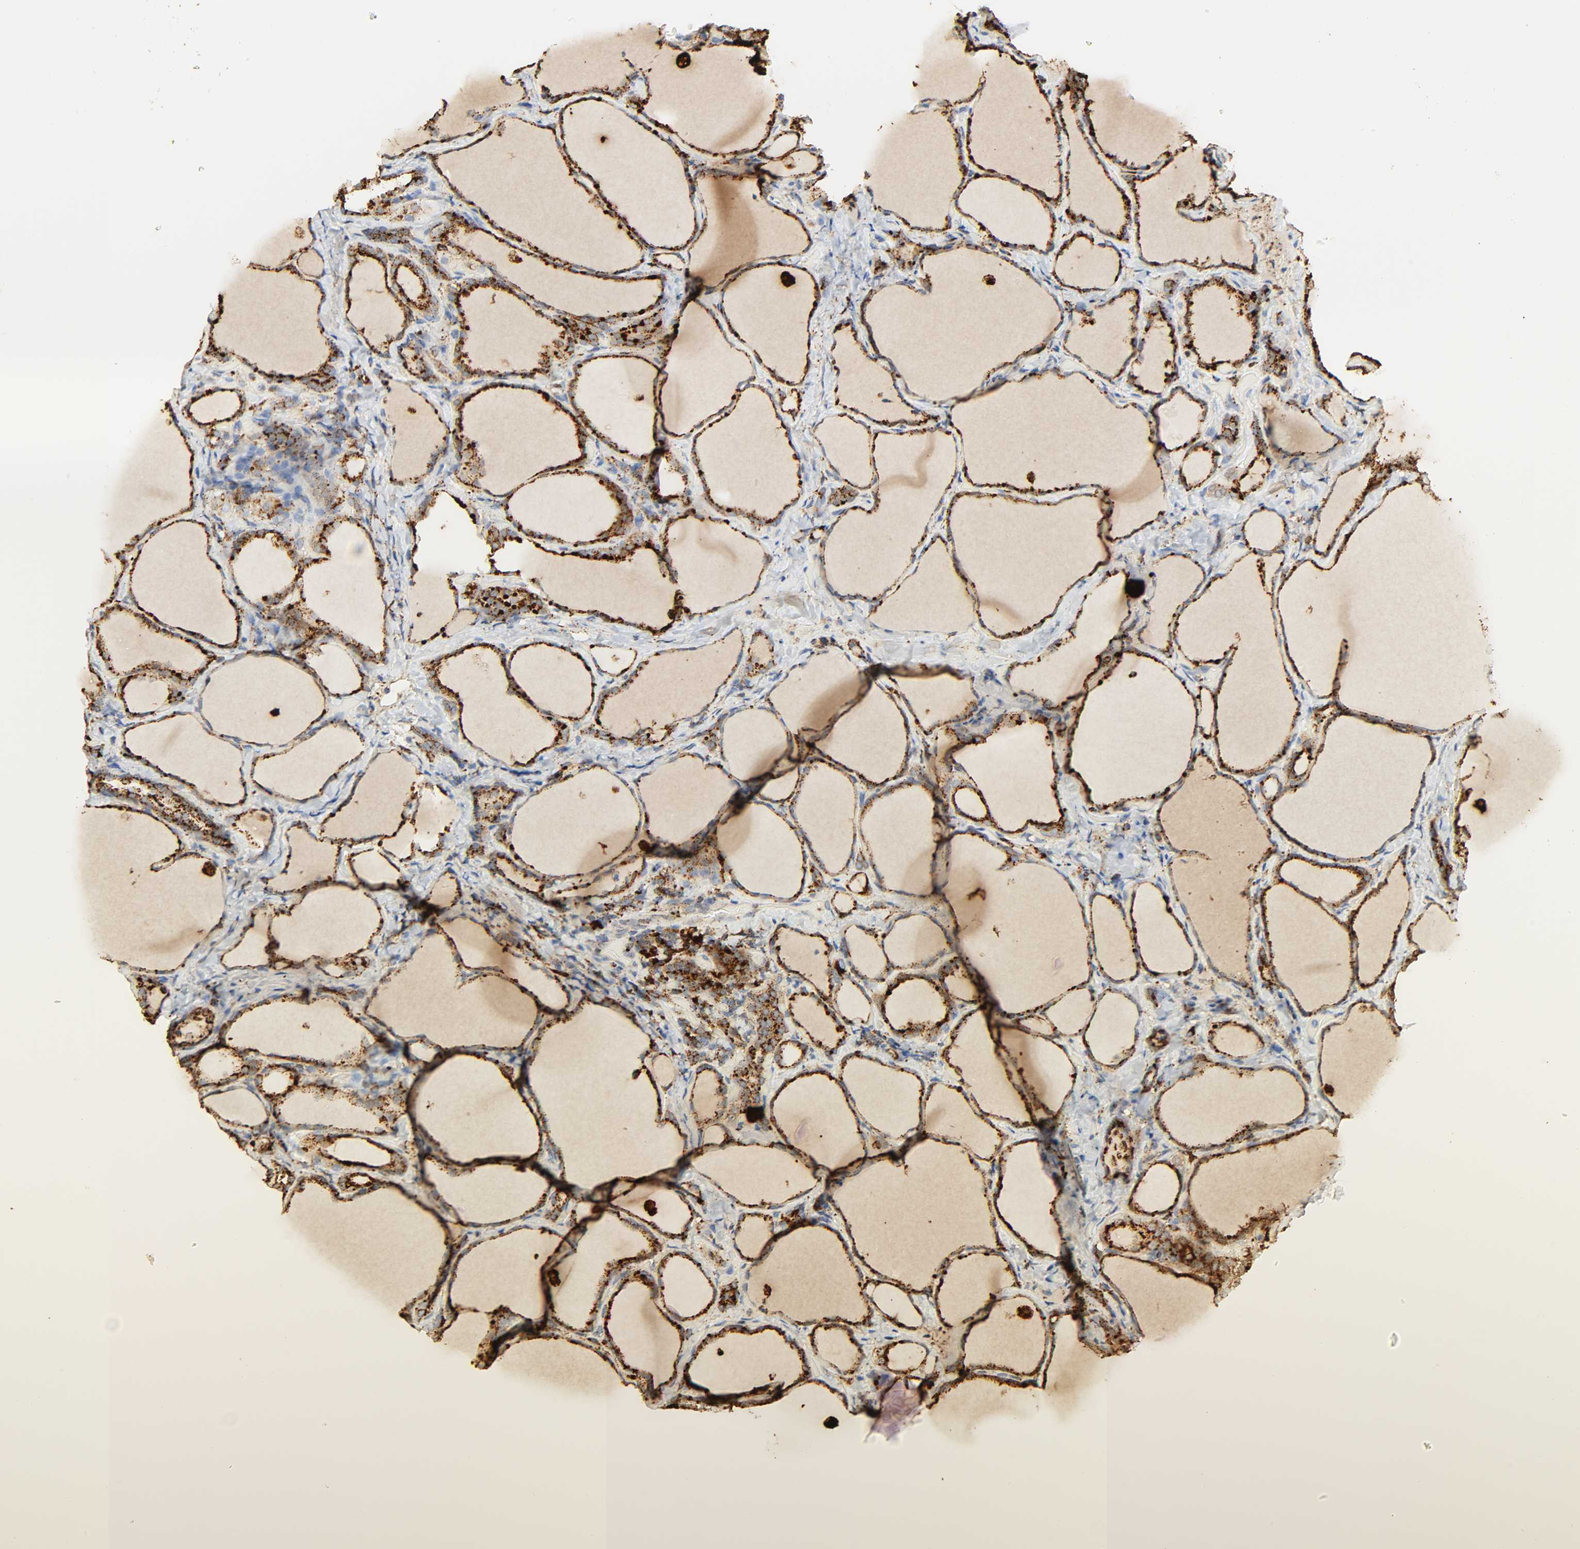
{"staining": {"intensity": "strong", "quantity": ">75%", "location": "cytoplasmic/membranous"}, "tissue": "thyroid gland", "cell_type": "Glandular cells", "image_type": "normal", "snomed": [{"axis": "morphology", "description": "Normal tissue, NOS"}, {"axis": "morphology", "description": "Papillary adenocarcinoma, NOS"}, {"axis": "topography", "description": "Thyroid gland"}], "caption": "Glandular cells demonstrate high levels of strong cytoplasmic/membranous staining in about >75% of cells in unremarkable human thyroid gland. (Stains: DAB in brown, nuclei in blue, Microscopy: brightfield microscopy at high magnification).", "gene": "PSAP", "patient": {"sex": "female", "age": 30}}